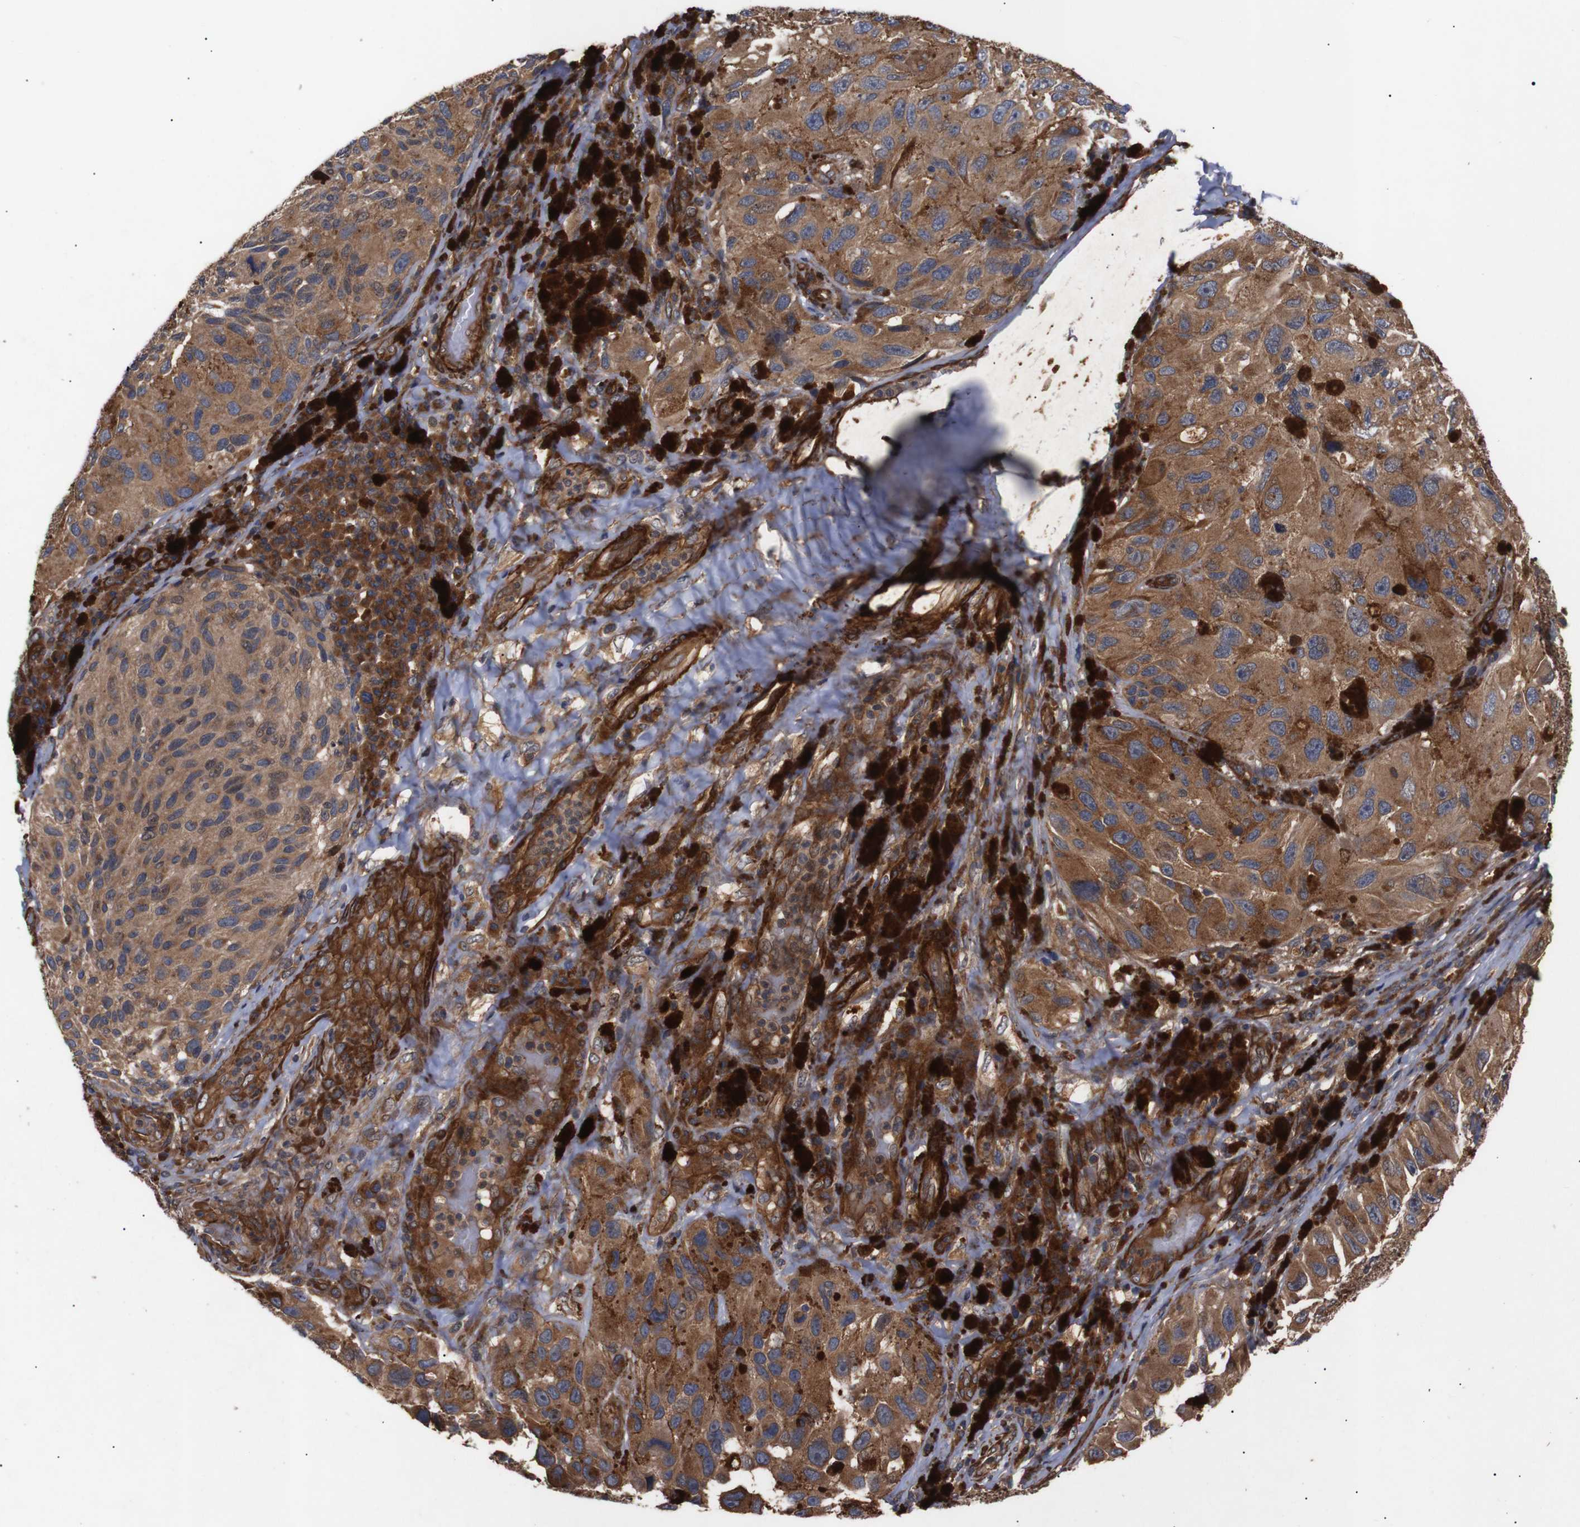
{"staining": {"intensity": "moderate", "quantity": ">75%", "location": "cytoplasmic/membranous"}, "tissue": "melanoma", "cell_type": "Tumor cells", "image_type": "cancer", "snomed": [{"axis": "morphology", "description": "Malignant melanoma, NOS"}, {"axis": "topography", "description": "Skin"}], "caption": "Moderate cytoplasmic/membranous protein staining is seen in approximately >75% of tumor cells in malignant melanoma. The staining is performed using DAB brown chromogen to label protein expression. The nuclei are counter-stained blue using hematoxylin.", "gene": "PAWR", "patient": {"sex": "female", "age": 73}}